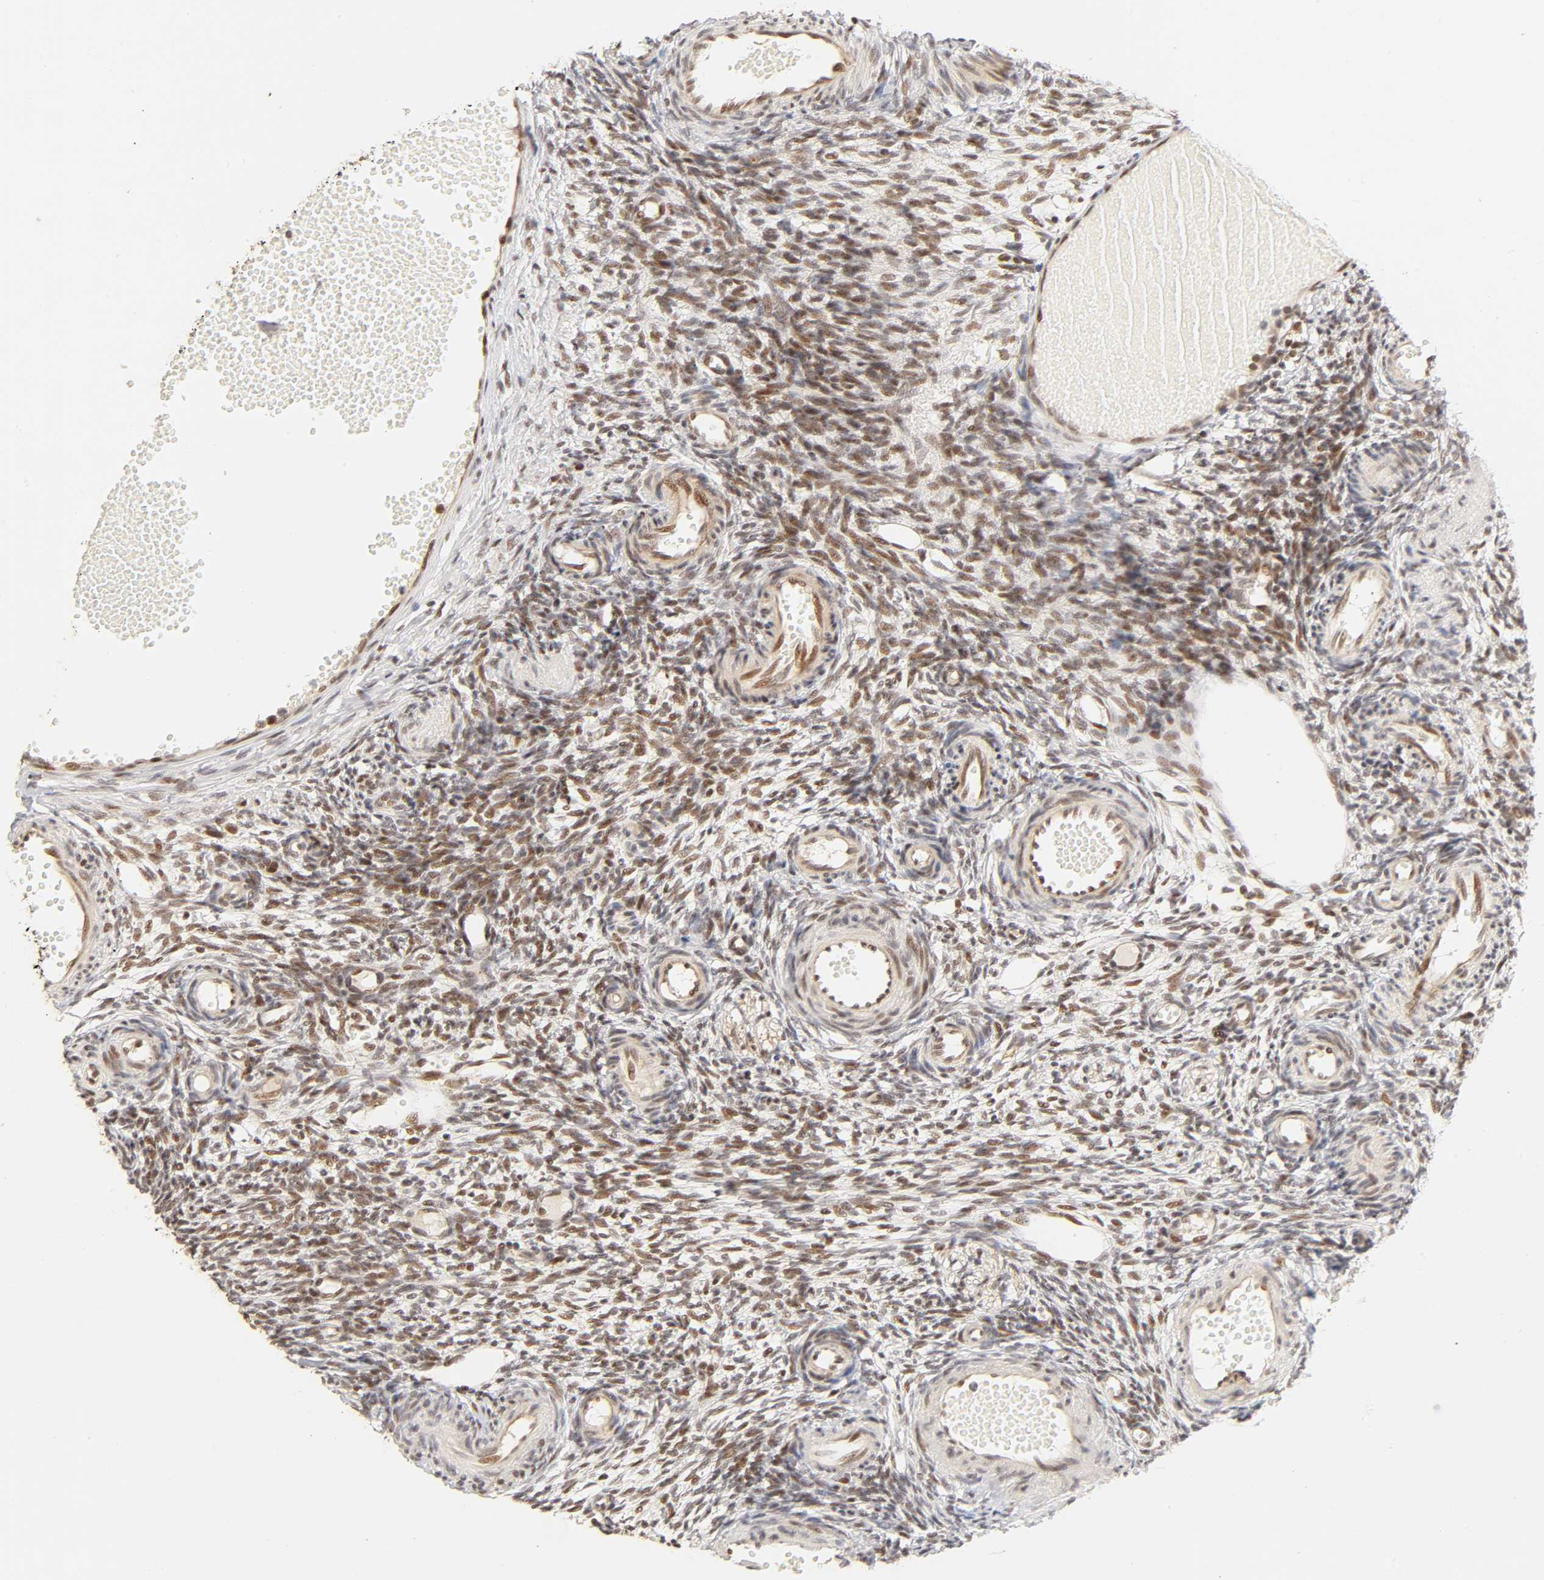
{"staining": {"intensity": "weak", "quantity": "25%-75%", "location": "cytoplasmic/membranous,nuclear"}, "tissue": "ovary", "cell_type": "Follicle cells", "image_type": "normal", "snomed": [{"axis": "morphology", "description": "Normal tissue, NOS"}, {"axis": "topography", "description": "Ovary"}], "caption": "Approximately 25%-75% of follicle cells in benign human ovary reveal weak cytoplasmic/membranous,nuclear protein positivity as visualized by brown immunohistochemical staining.", "gene": "TAF10", "patient": {"sex": "female", "age": 35}}